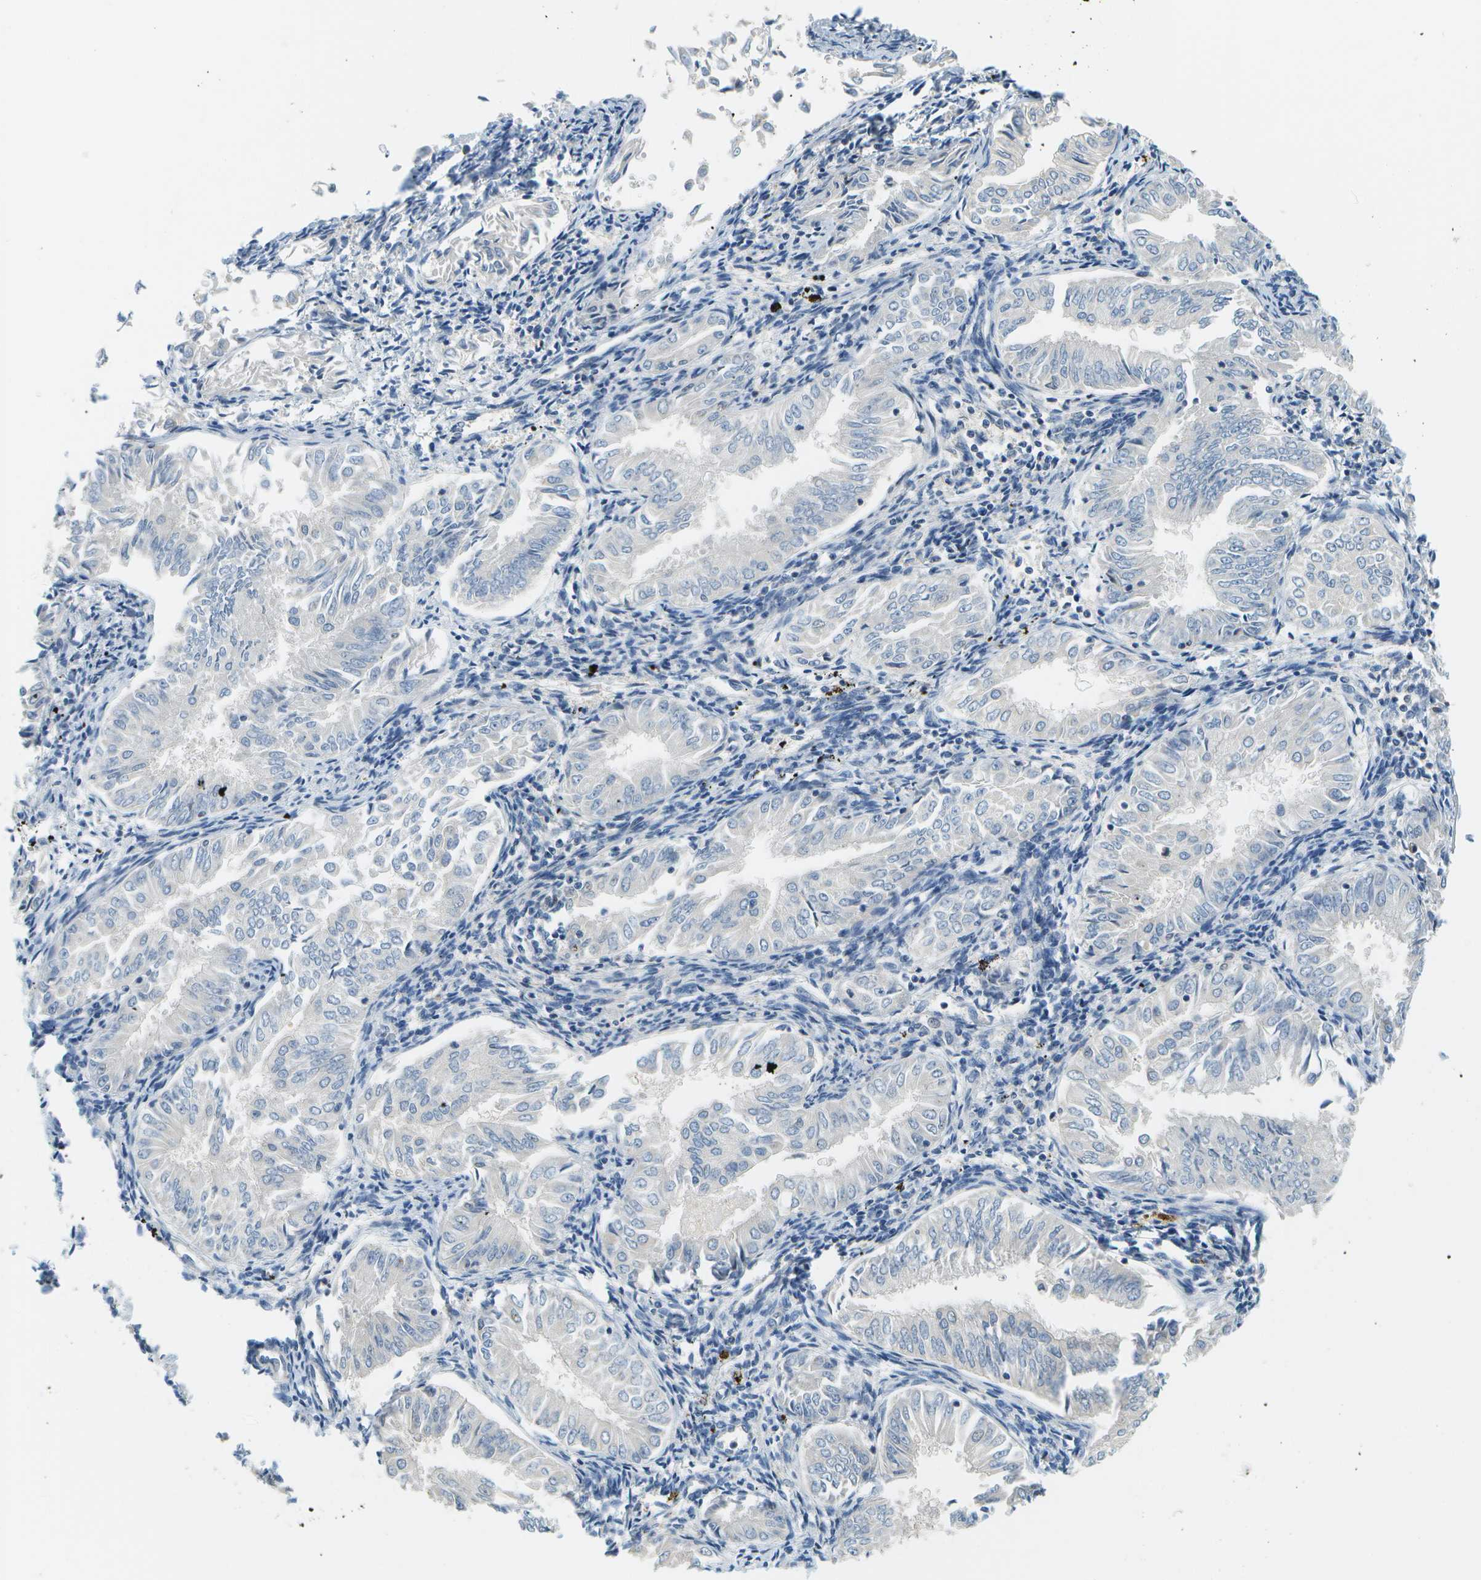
{"staining": {"intensity": "negative", "quantity": "none", "location": "none"}, "tissue": "endometrial cancer", "cell_type": "Tumor cells", "image_type": "cancer", "snomed": [{"axis": "morphology", "description": "Adenocarcinoma, NOS"}, {"axis": "topography", "description": "Endometrium"}], "caption": "Immunohistochemistry micrograph of neoplastic tissue: endometrial adenocarcinoma stained with DAB (3,3'-diaminobenzidine) shows no significant protein staining in tumor cells.", "gene": "PTGIS", "patient": {"sex": "female", "age": 53}}